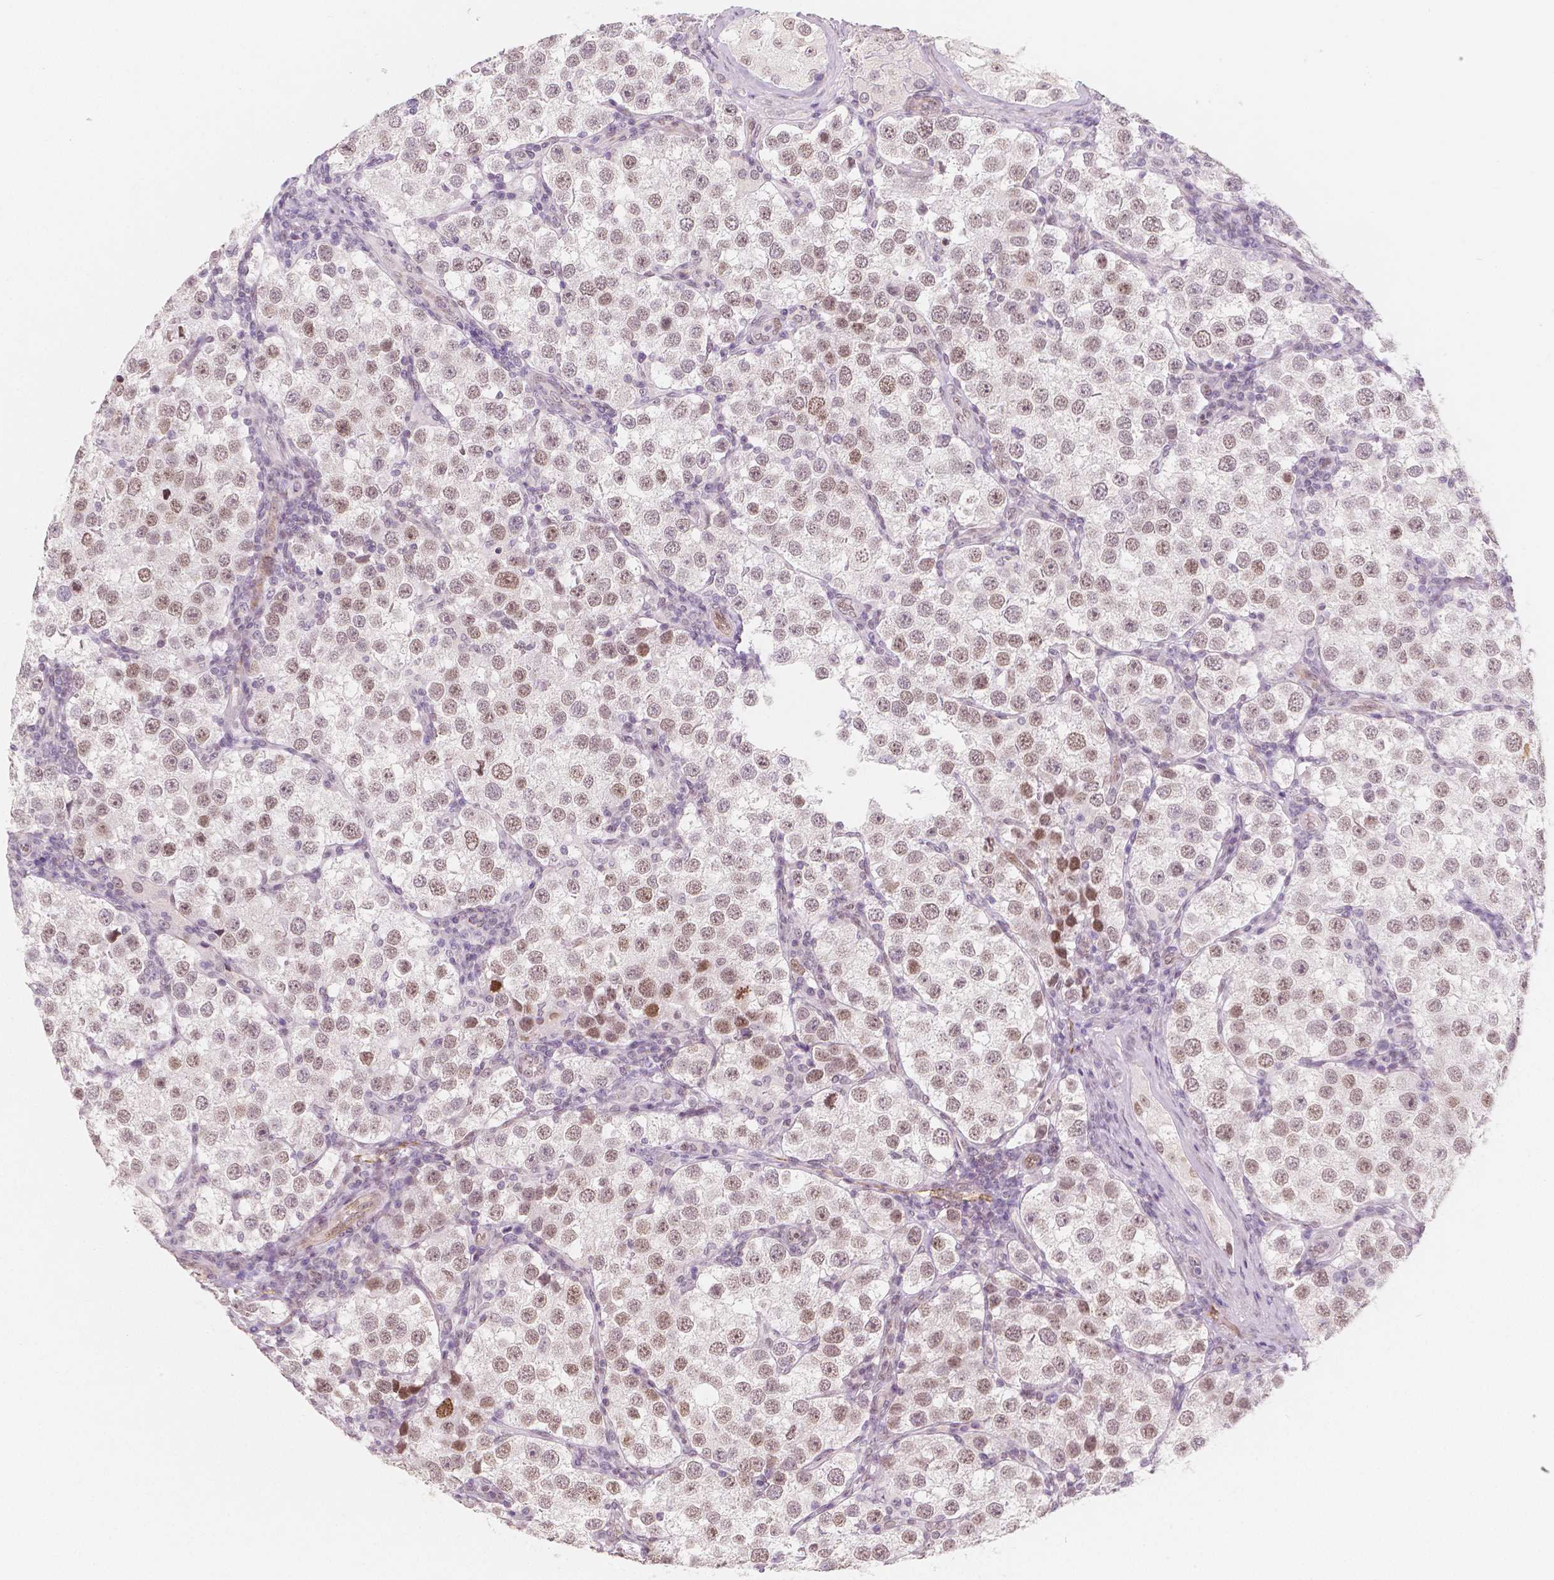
{"staining": {"intensity": "weak", "quantity": "25%-75%", "location": "nuclear"}, "tissue": "testis cancer", "cell_type": "Tumor cells", "image_type": "cancer", "snomed": [{"axis": "morphology", "description": "Seminoma, NOS"}, {"axis": "topography", "description": "Testis"}], "caption": "Tumor cells reveal low levels of weak nuclear positivity in approximately 25%-75% of cells in testis seminoma.", "gene": "KDM5B", "patient": {"sex": "male", "age": 37}}